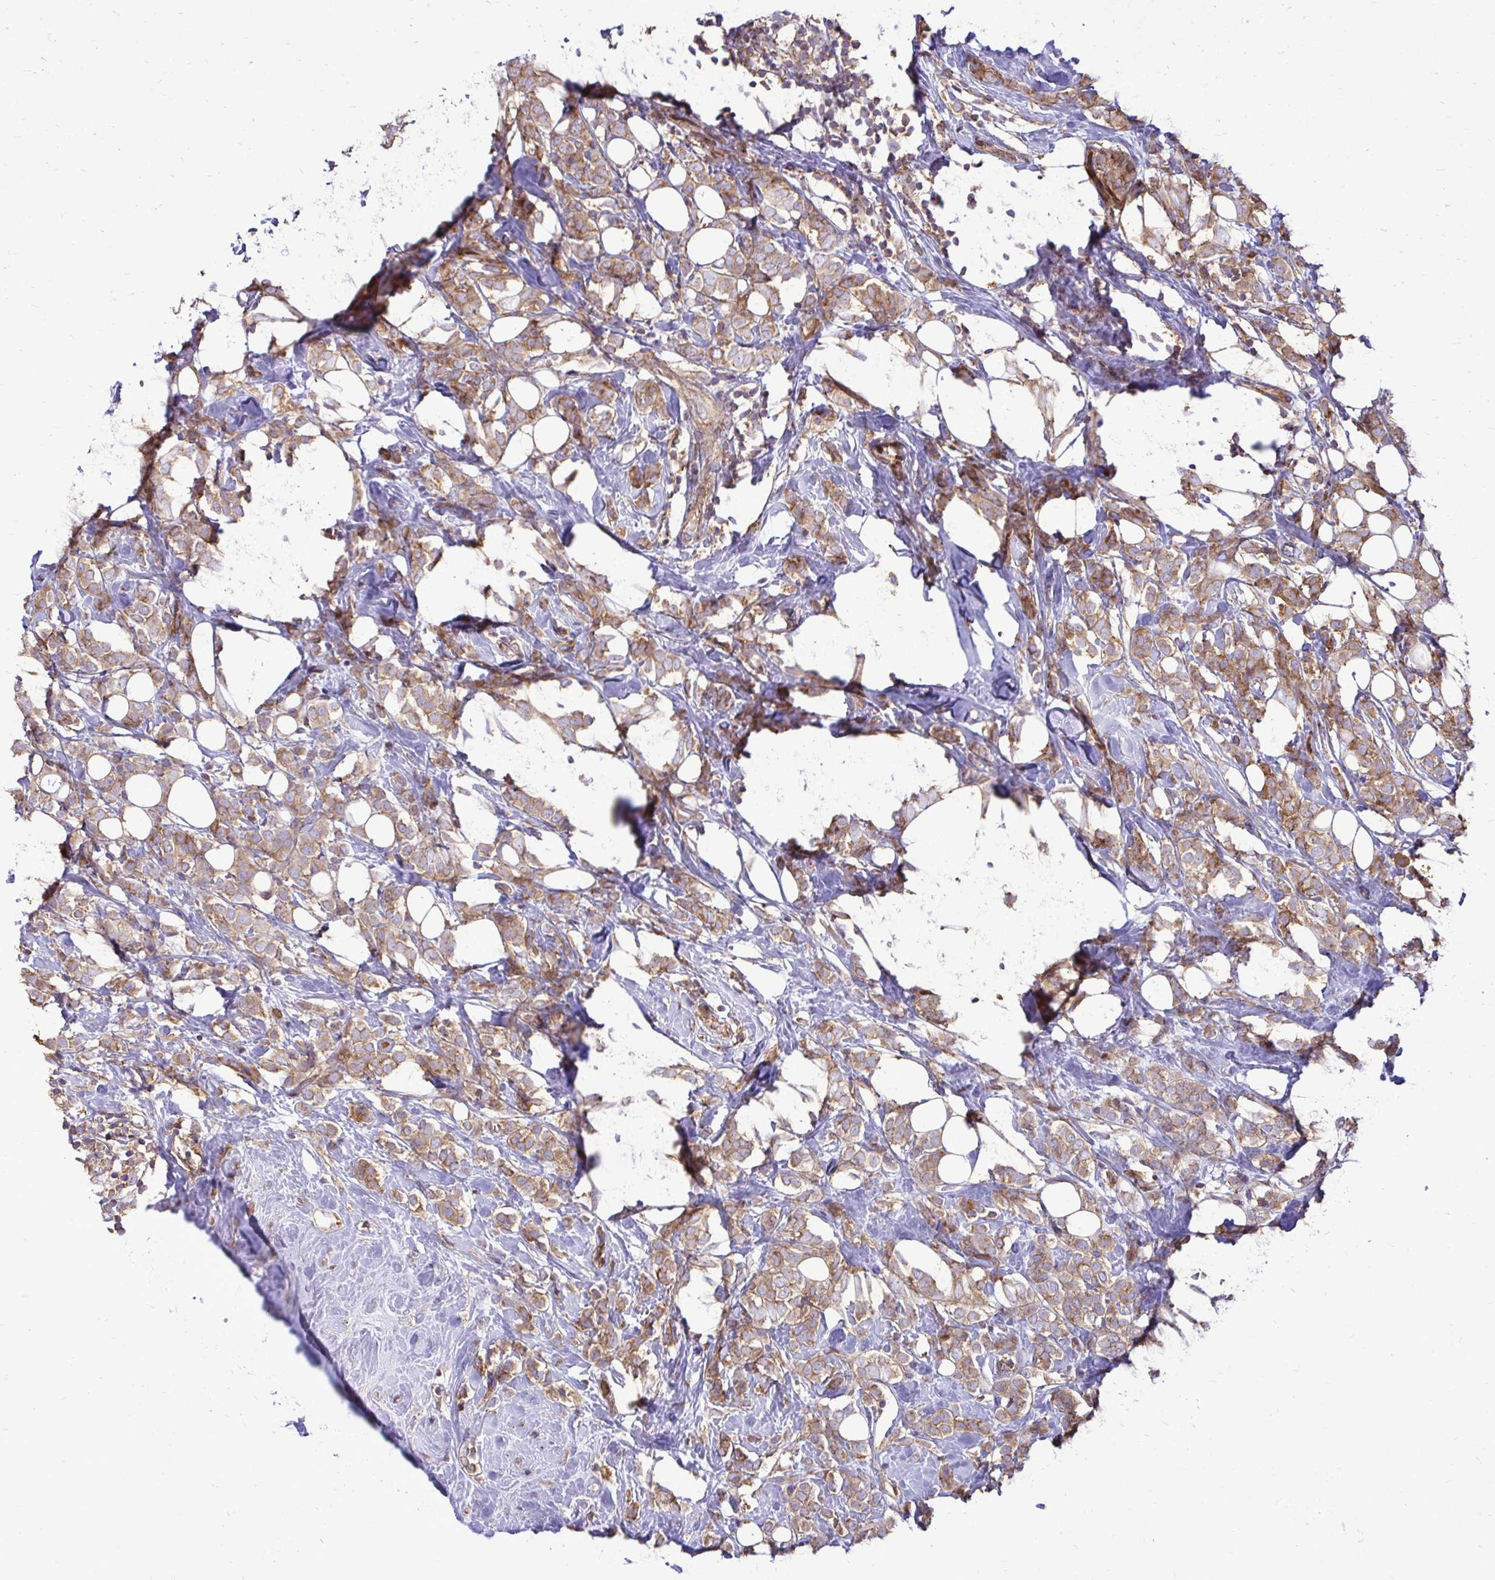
{"staining": {"intensity": "moderate", "quantity": ">75%", "location": "cytoplasmic/membranous"}, "tissue": "breast cancer", "cell_type": "Tumor cells", "image_type": "cancer", "snomed": [{"axis": "morphology", "description": "Lobular carcinoma"}, {"axis": "topography", "description": "Breast"}], "caption": "Human breast cancer (lobular carcinoma) stained for a protein (brown) reveals moderate cytoplasmic/membranous positive positivity in about >75% of tumor cells.", "gene": "FMR1", "patient": {"sex": "female", "age": 49}}